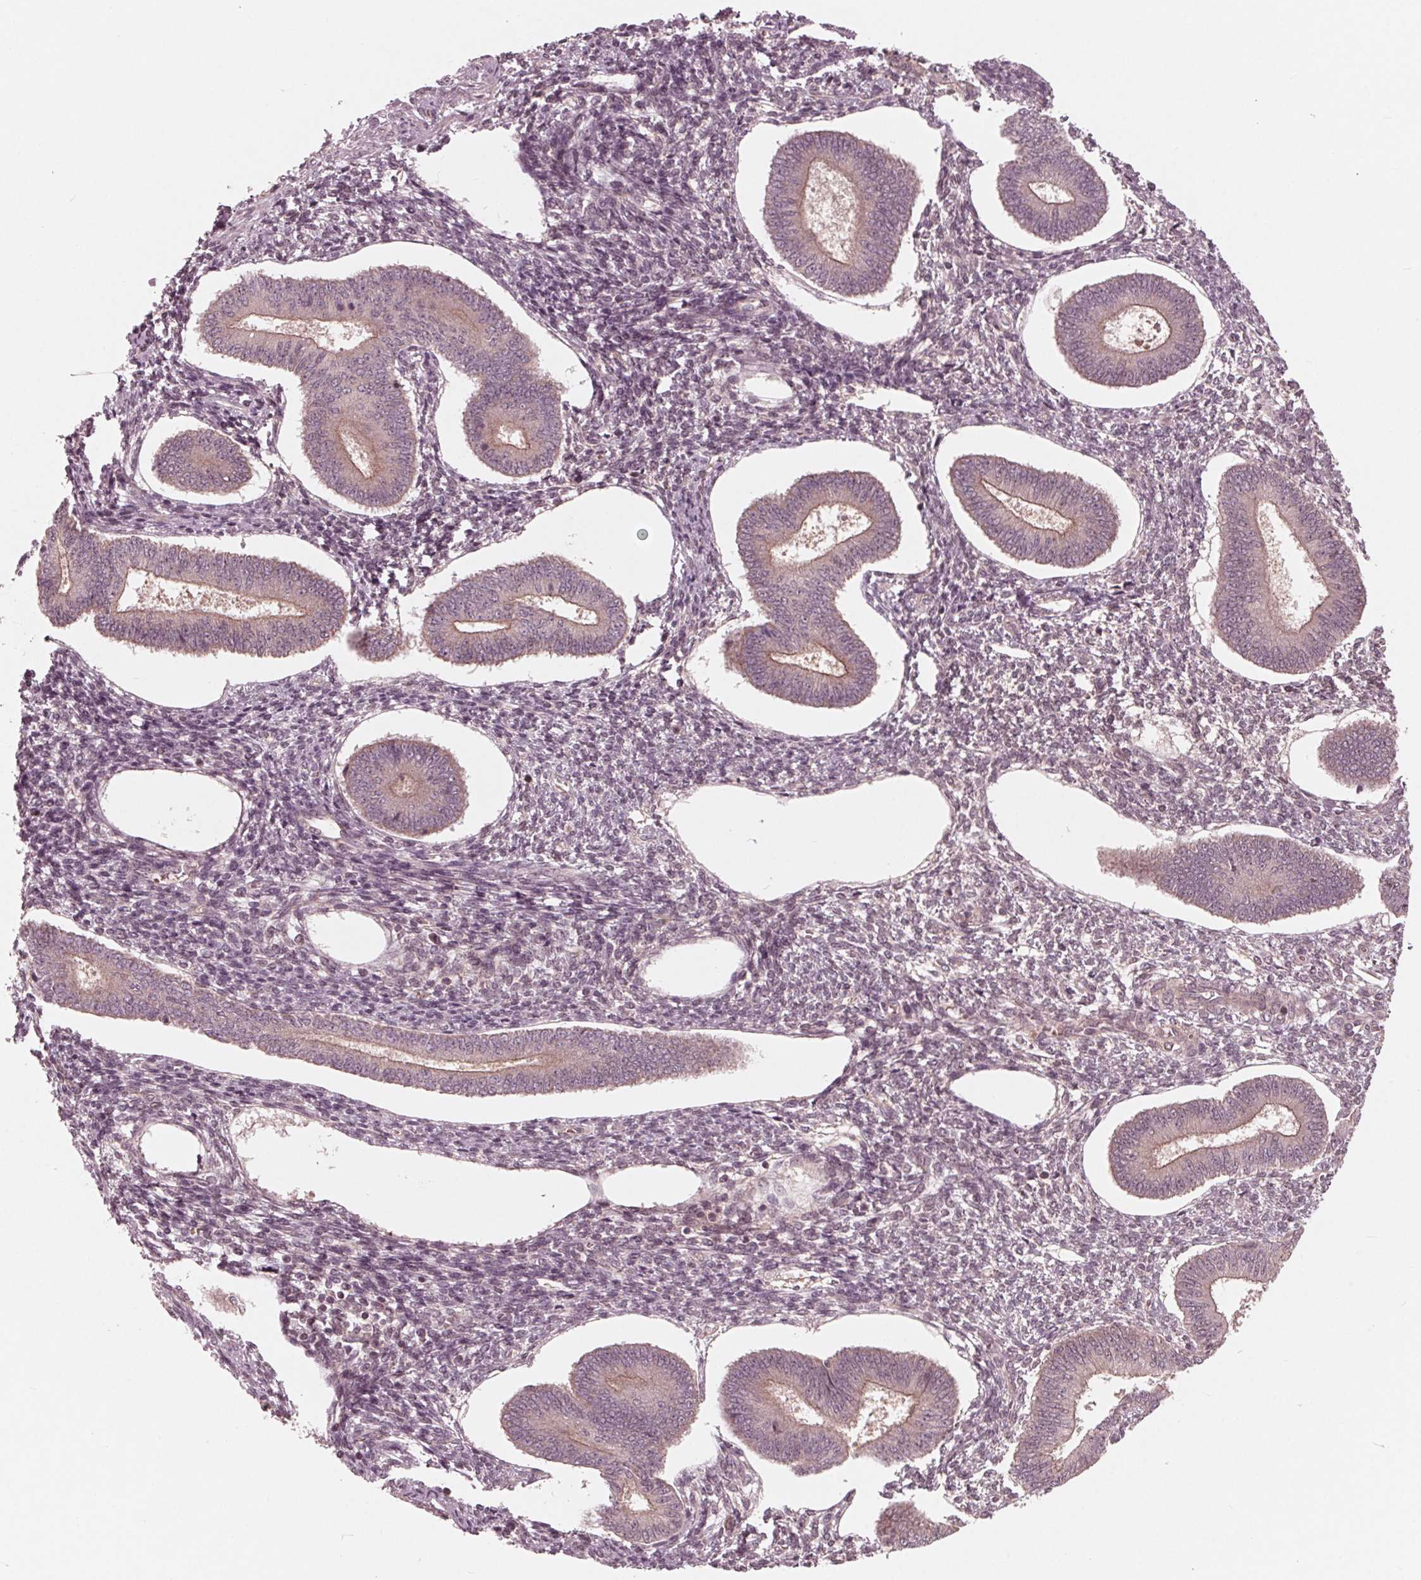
{"staining": {"intensity": "negative", "quantity": "none", "location": "none"}, "tissue": "endometrium", "cell_type": "Cells in endometrial stroma", "image_type": "normal", "snomed": [{"axis": "morphology", "description": "Normal tissue, NOS"}, {"axis": "topography", "description": "Endometrium"}], "caption": "Photomicrograph shows no protein staining in cells in endometrial stroma of benign endometrium.", "gene": "UBALD1", "patient": {"sex": "female", "age": 42}}